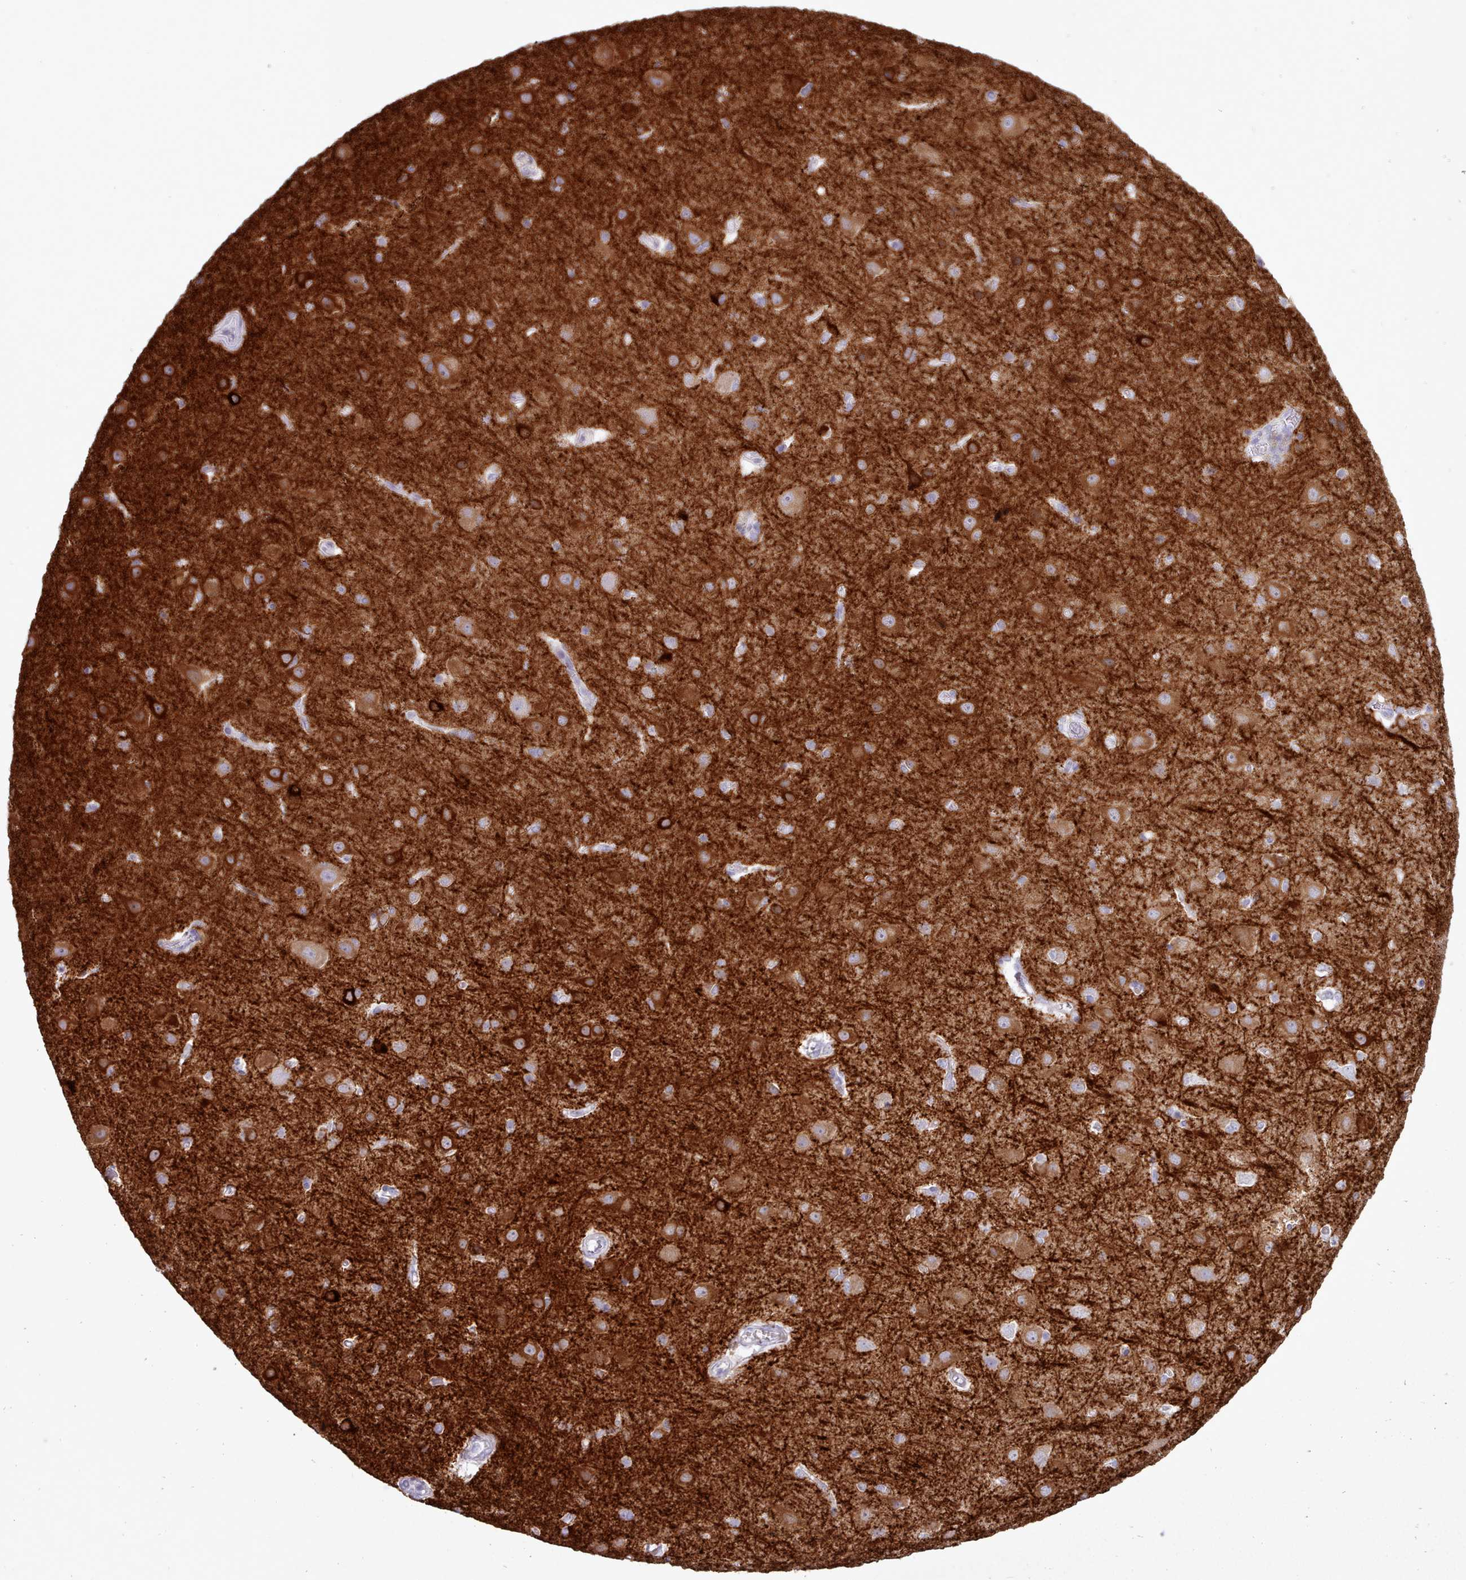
{"staining": {"intensity": "negative", "quantity": "none", "location": "none"}, "tissue": "cerebral cortex", "cell_type": "Endothelial cells", "image_type": "normal", "snomed": [{"axis": "morphology", "description": "Normal tissue, NOS"}, {"axis": "topography", "description": "Cerebral cortex"}], "caption": "This is a photomicrograph of immunohistochemistry staining of benign cerebral cortex, which shows no expression in endothelial cells. (DAB (3,3'-diaminobenzidine) IHC with hematoxylin counter stain).", "gene": "BDKRB2", "patient": {"sex": "male", "age": 37}}